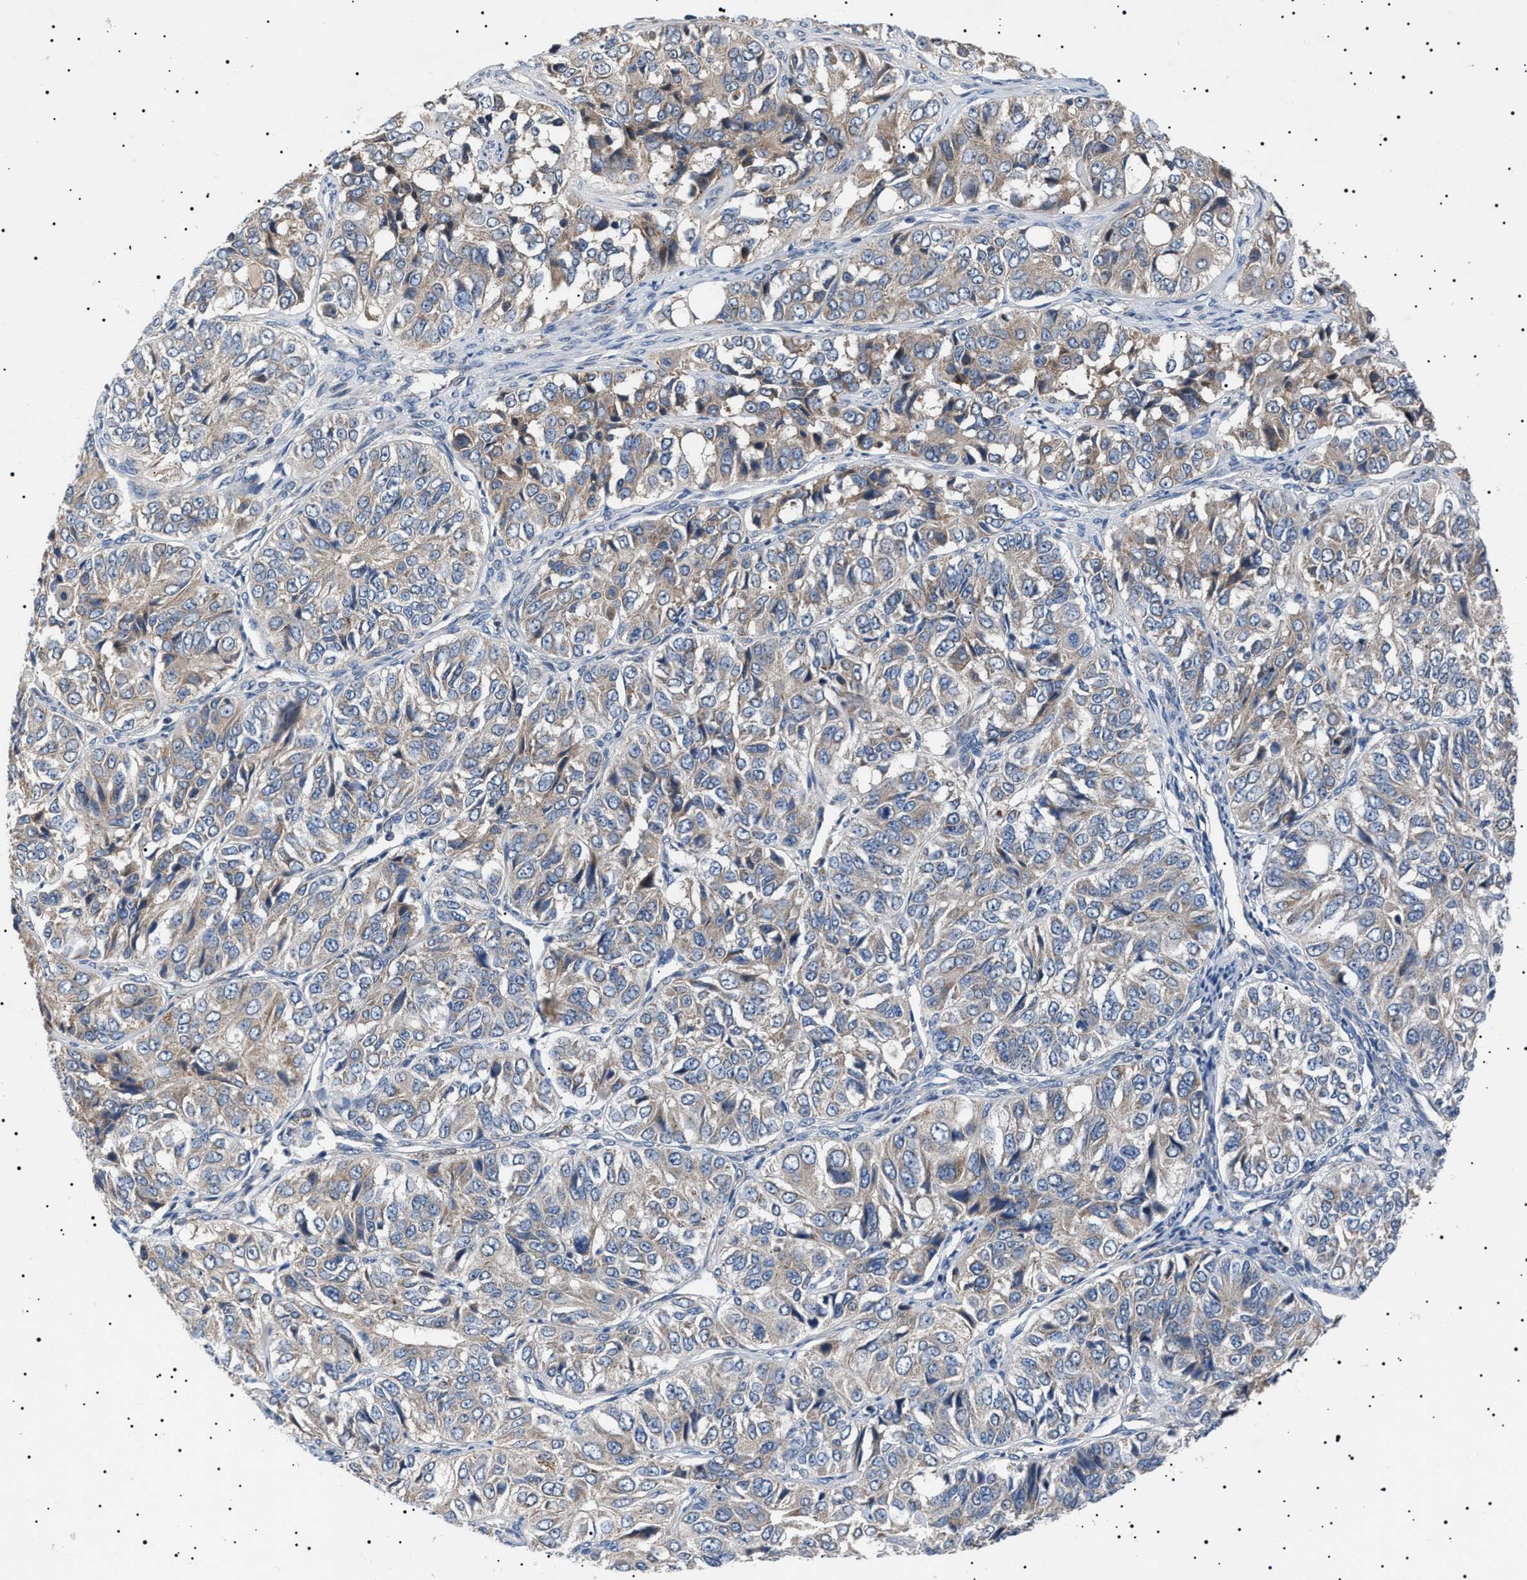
{"staining": {"intensity": "weak", "quantity": "<25%", "location": "cytoplasmic/membranous"}, "tissue": "ovarian cancer", "cell_type": "Tumor cells", "image_type": "cancer", "snomed": [{"axis": "morphology", "description": "Carcinoma, endometroid"}, {"axis": "topography", "description": "Ovary"}], "caption": "Immunohistochemical staining of human endometroid carcinoma (ovarian) reveals no significant expression in tumor cells. Brightfield microscopy of immunohistochemistry stained with DAB (3,3'-diaminobenzidine) (brown) and hematoxylin (blue), captured at high magnification.", "gene": "PTRH1", "patient": {"sex": "female", "age": 51}}